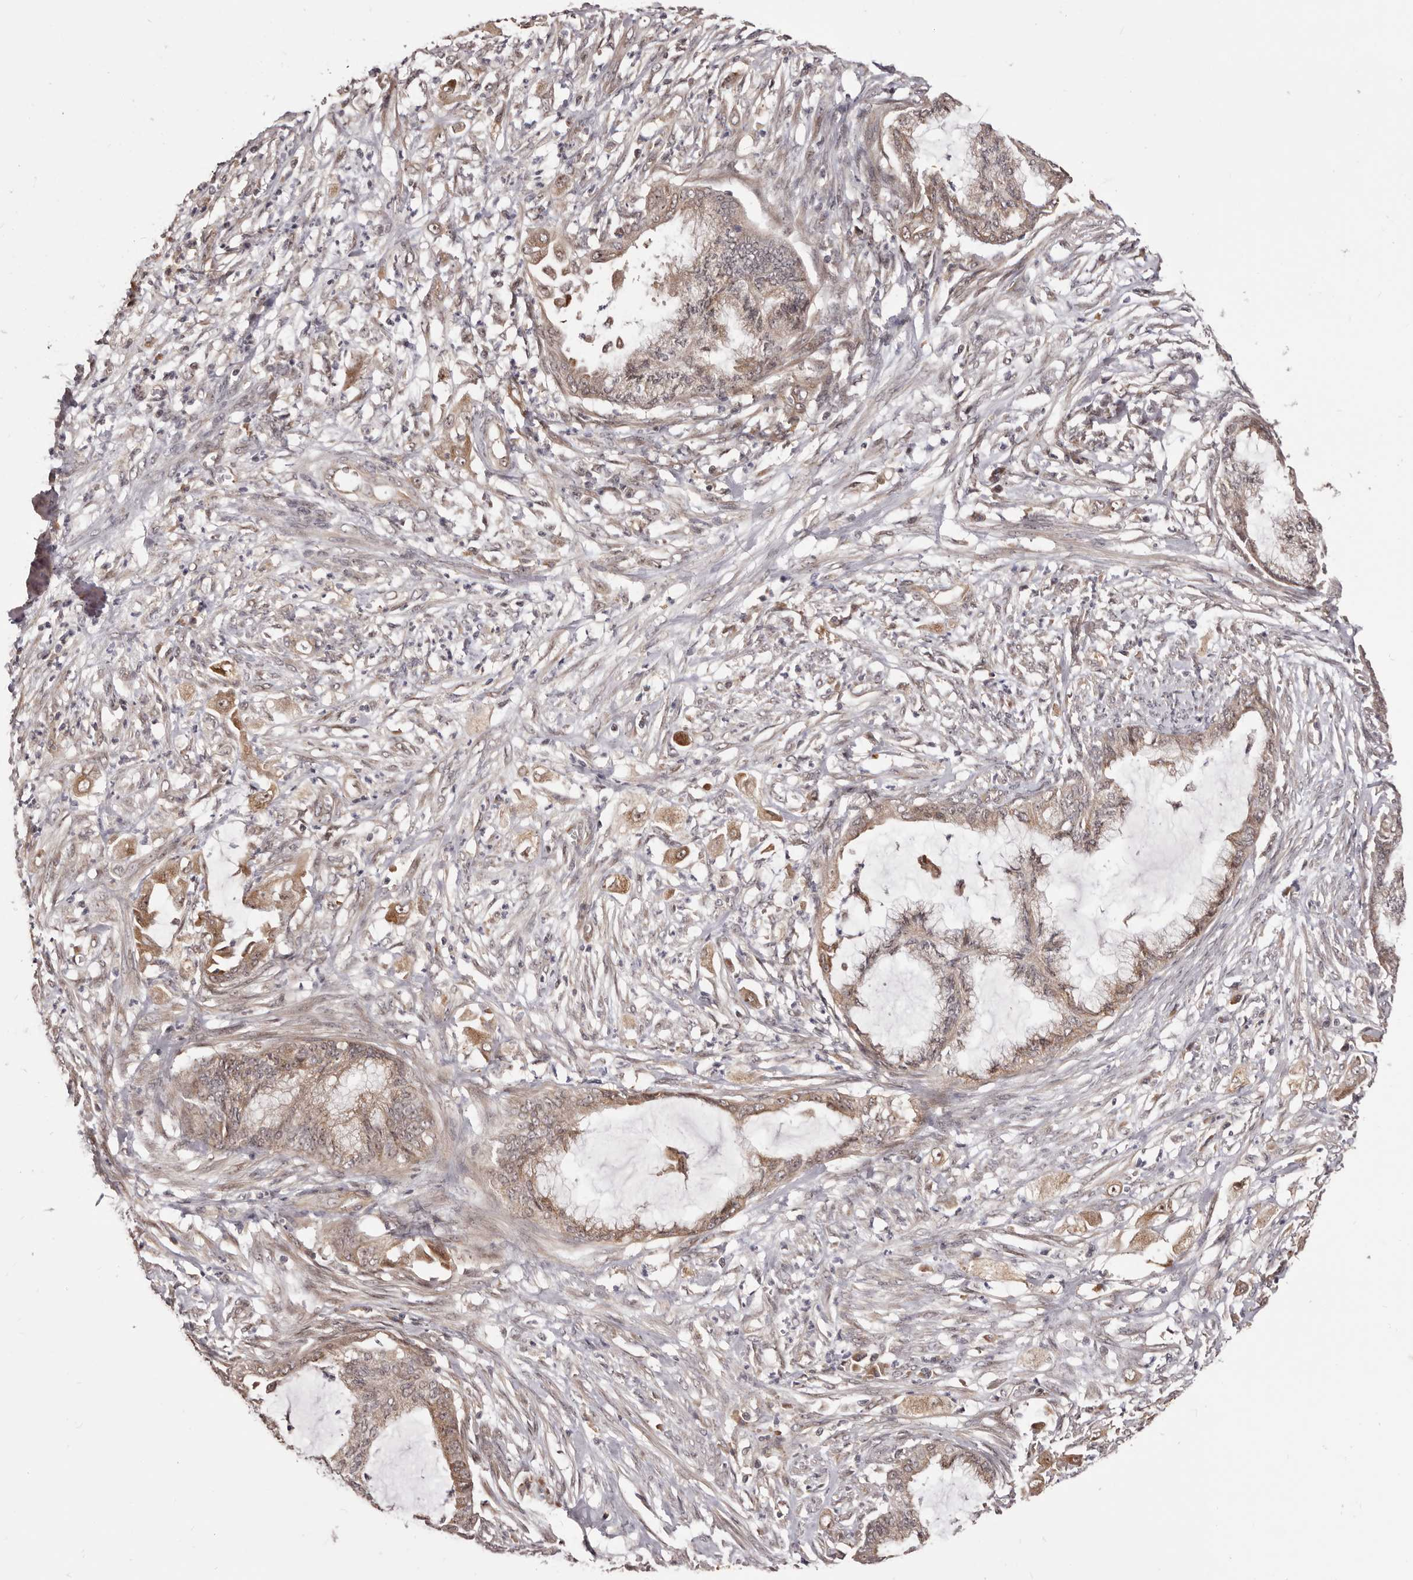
{"staining": {"intensity": "moderate", "quantity": "25%-75%", "location": "cytoplasmic/membranous,nuclear"}, "tissue": "endometrial cancer", "cell_type": "Tumor cells", "image_type": "cancer", "snomed": [{"axis": "morphology", "description": "Adenocarcinoma, NOS"}, {"axis": "topography", "description": "Endometrium"}], "caption": "Immunohistochemical staining of endometrial cancer (adenocarcinoma) displays medium levels of moderate cytoplasmic/membranous and nuclear positivity in approximately 25%-75% of tumor cells. (IHC, brightfield microscopy, high magnification).", "gene": "NOL12", "patient": {"sex": "female", "age": 86}}